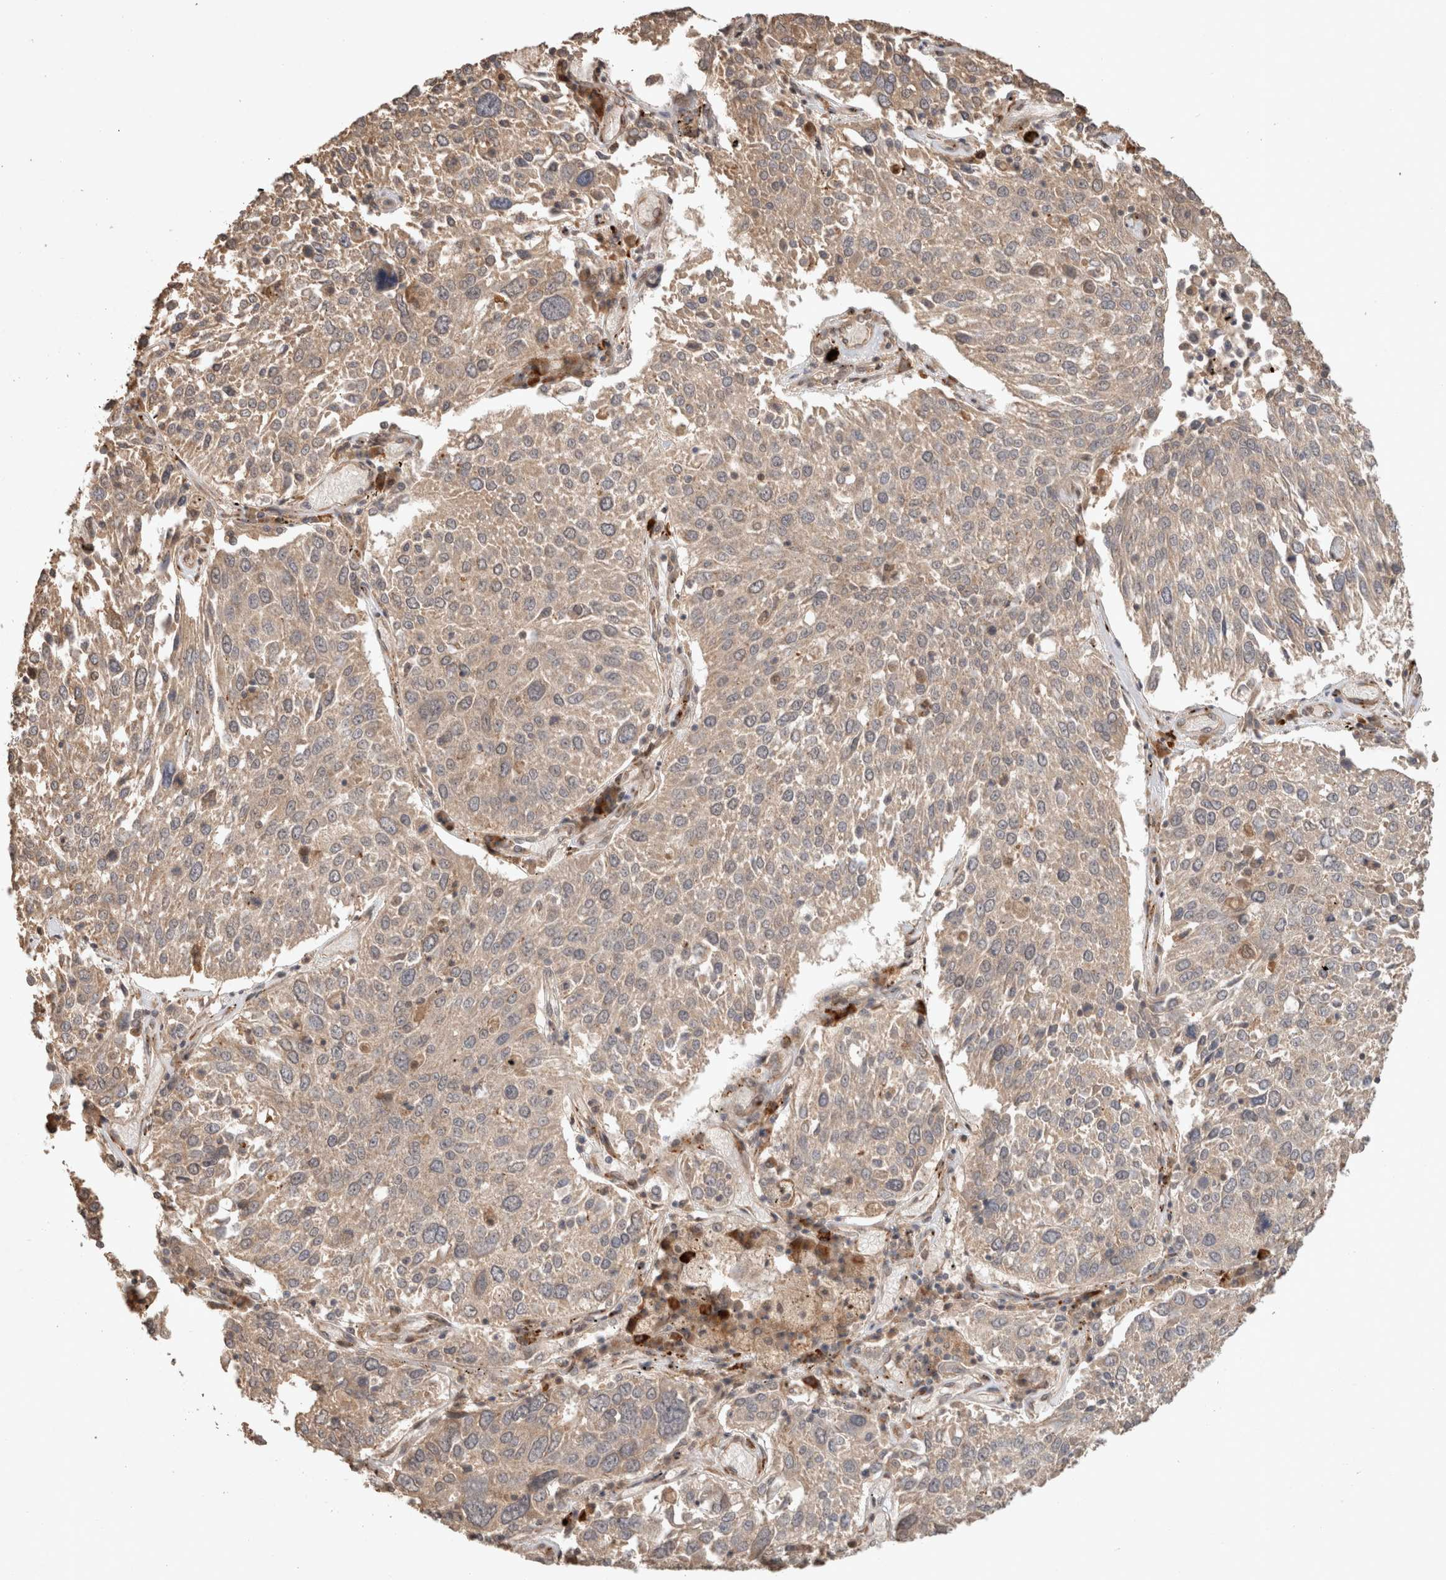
{"staining": {"intensity": "weak", "quantity": ">75%", "location": "cytoplasmic/membranous"}, "tissue": "lung cancer", "cell_type": "Tumor cells", "image_type": "cancer", "snomed": [{"axis": "morphology", "description": "Squamous cell carcinoma, NOS"}, {"axis": "topography", "description": "Lung"}], "caption": "Lung squamous cell carcinoma stained for a protein (brown) exhibits weak cytoplasmic/membranous positive positivity in about >75% of tumor cells.", "gene": "HROB", "patient": {"sex": "male", "age": 65}}